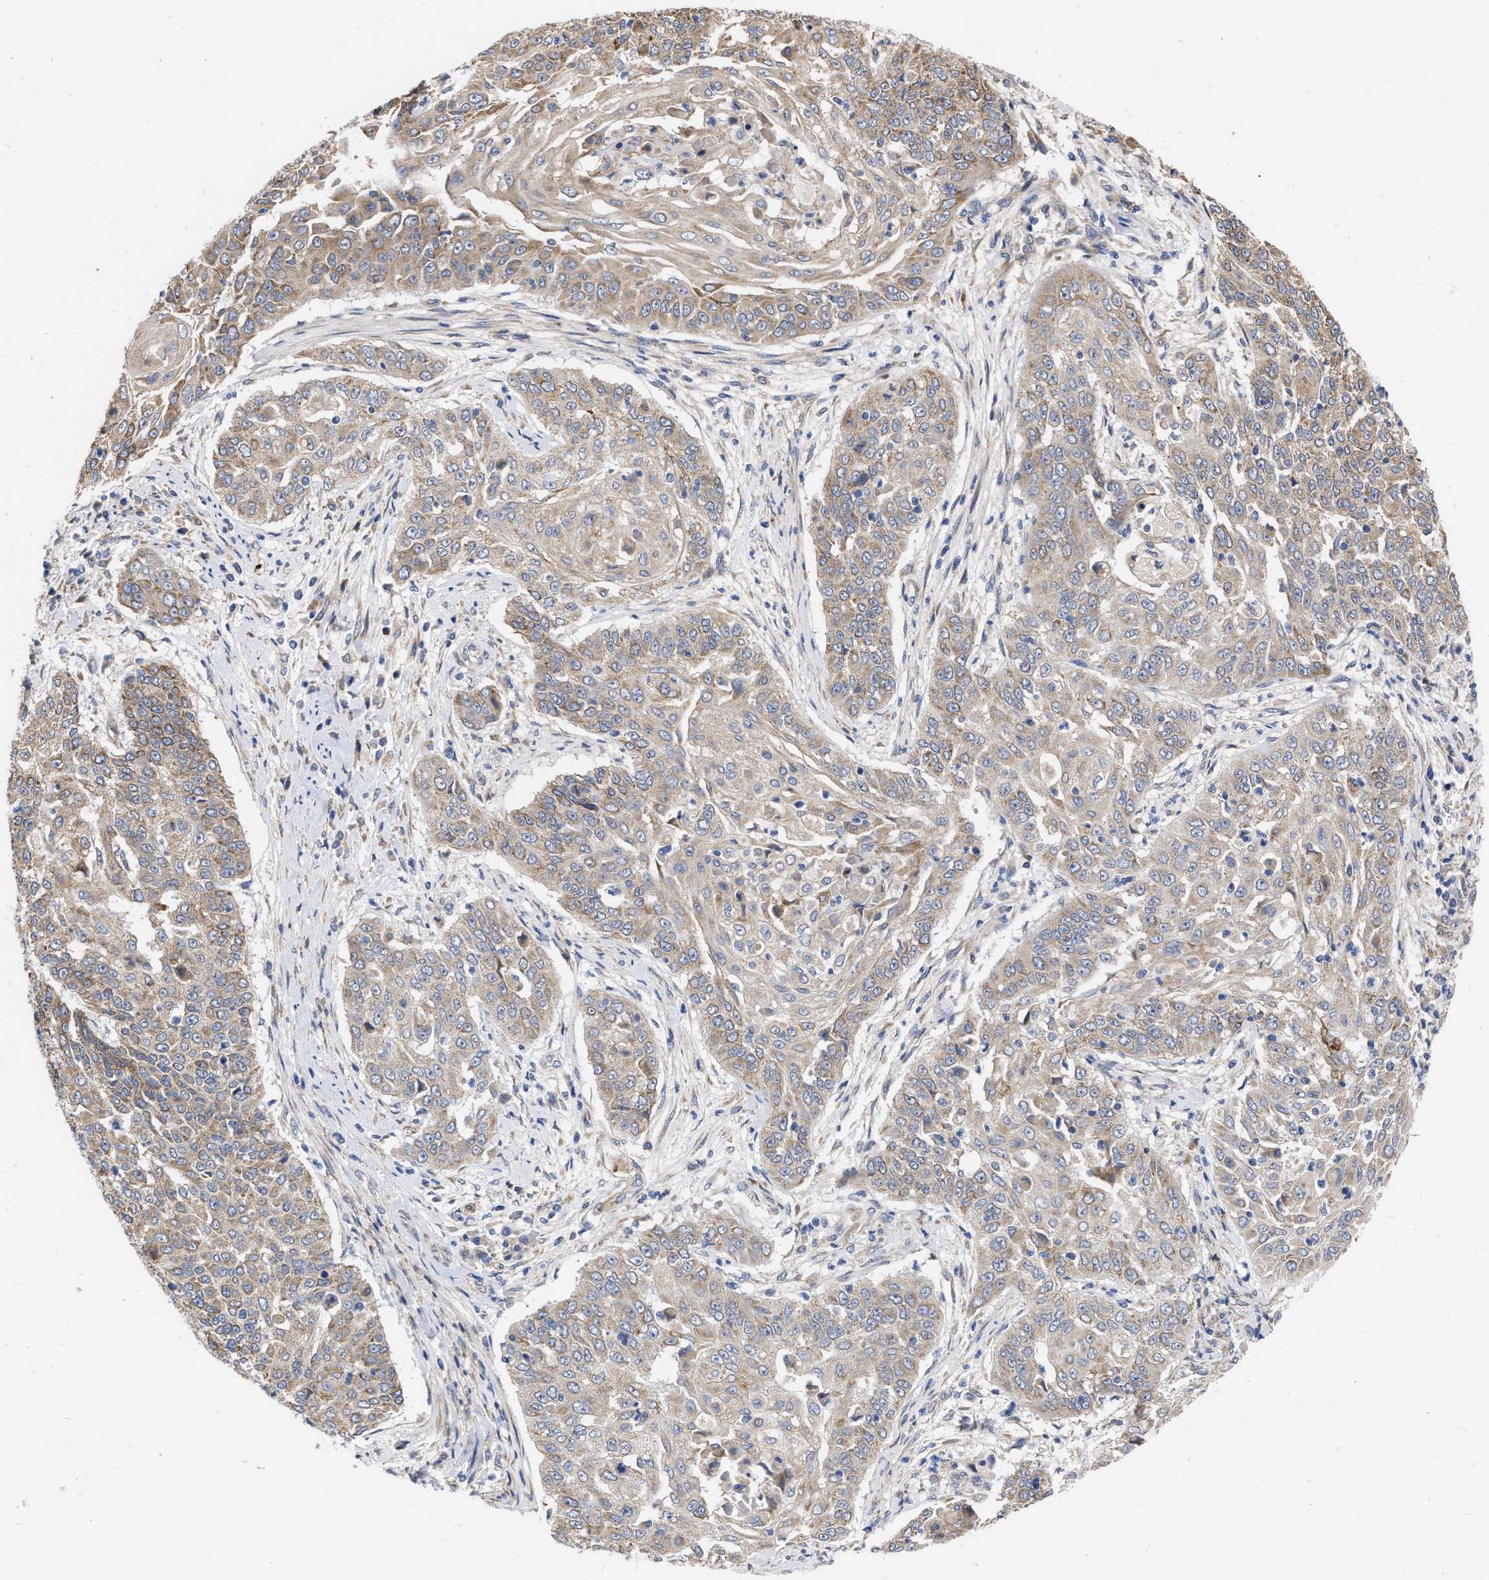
{"staining": {"intensity": "moderate", "quantity": ">75%", "location": "cytoplasmic/membranous"}, "tissue": "cervical cancer", "cell_type": "Tumor cells", "image_type": "cancer", "snomed": [{"axis": "morphology", "description": "Squamous cell carcinoma, NOS"}, {"axis": "topography", "description": "Cervix"}], "caption": "Cervical cancer was stained to show a protein in brown. There is medium levels of moderate cytoplasmic/membranous positivity in about >75% of tumor cells.", "gene": "MLST8", "patient": {"sex": "female", "age": 33}}